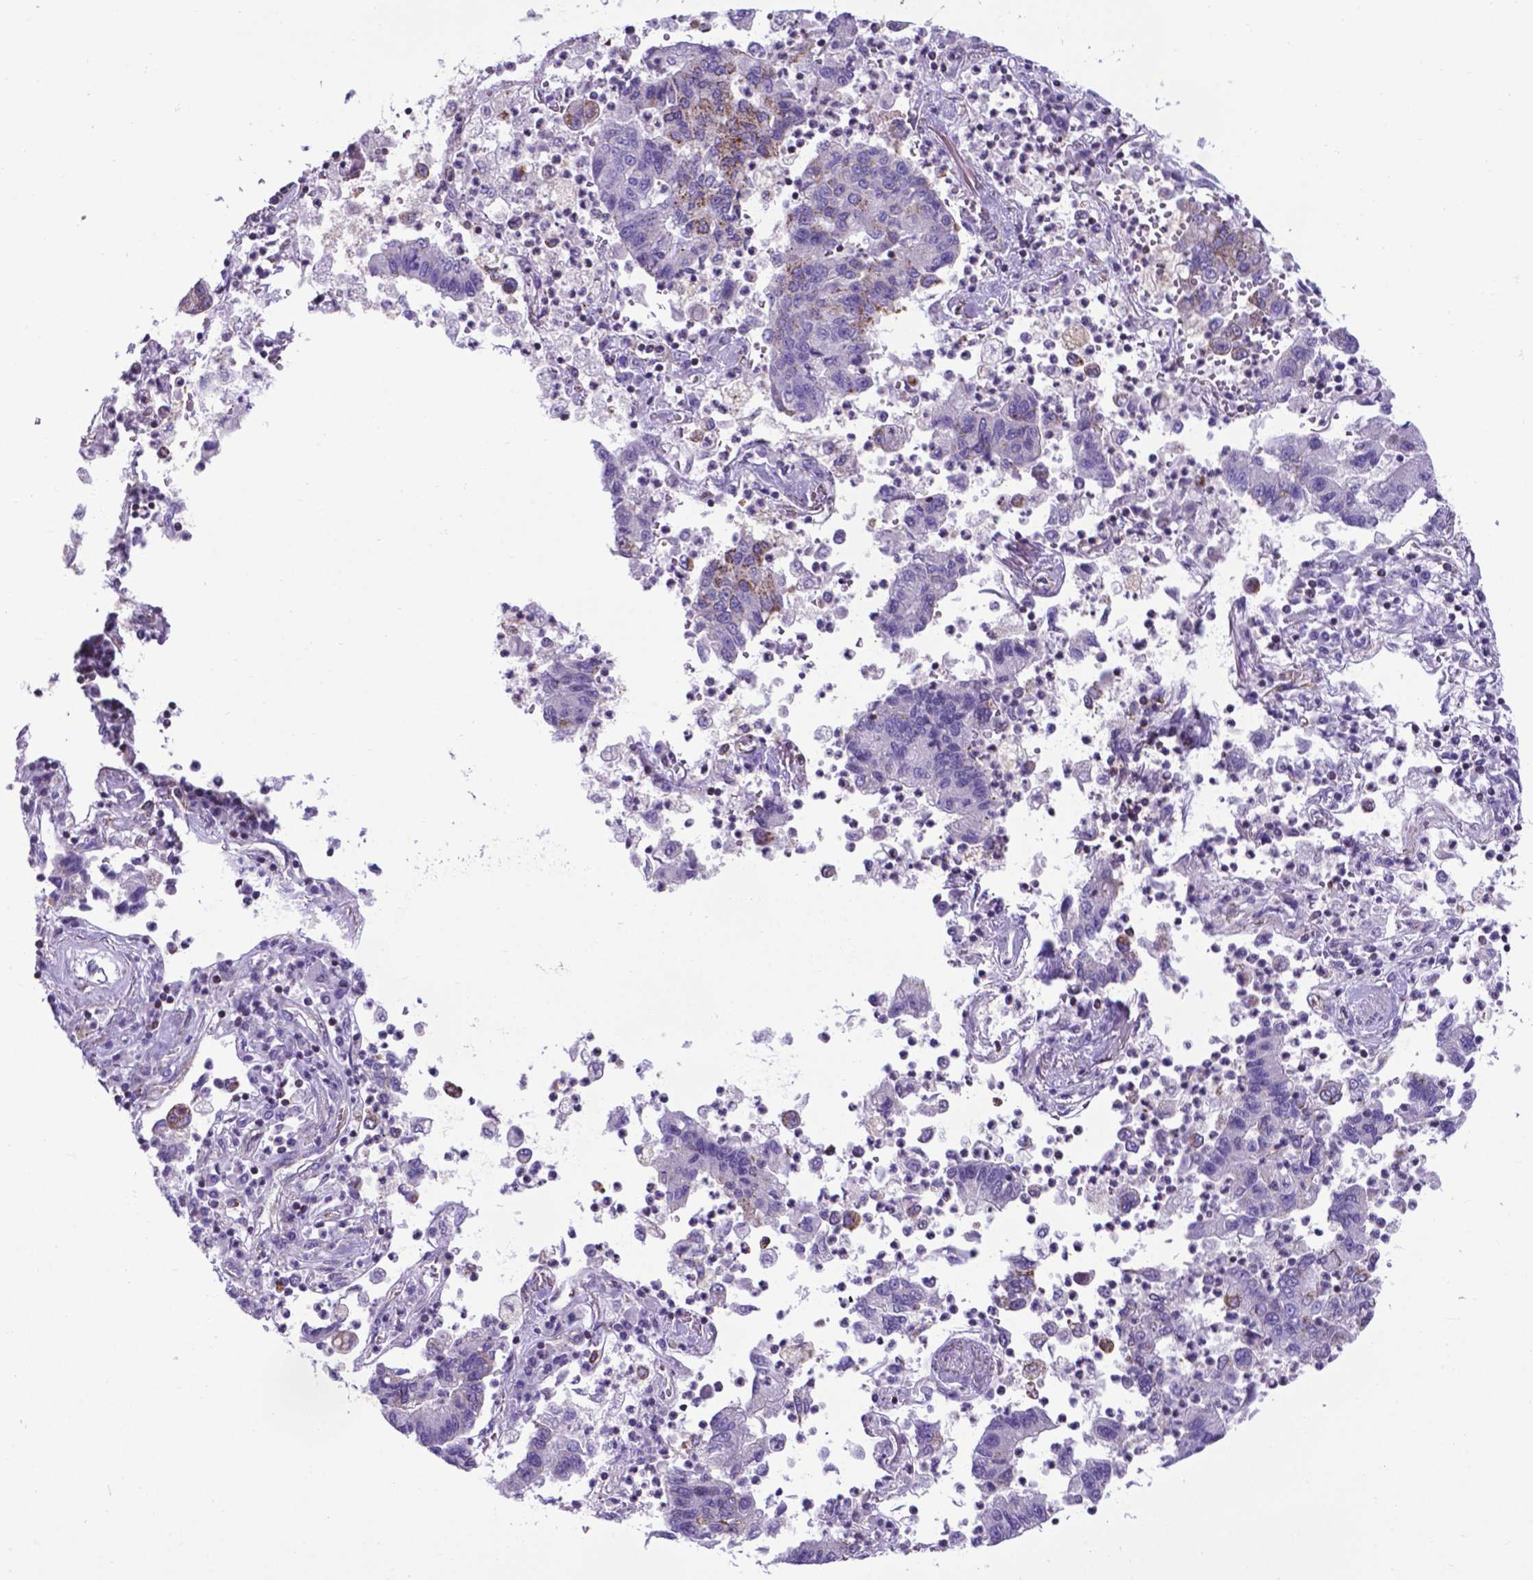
{"staining": {"intensity": "negative", "quantity": "none", "location": "none"}, "tissue": "lung cancer", "cell_type": "Tumor cells", "image_type": "cancer", "snomed": [{"axis": "morphology", "description": "Adenocarcinoma, NOS"}, {"axis": "topography", "description": "Lung"}], "caption": "Image shows no significant protein staining in tumor cells of lung cancer.", "gene": "POU3F3", "patient": {"sex": "female", "age": 57}}